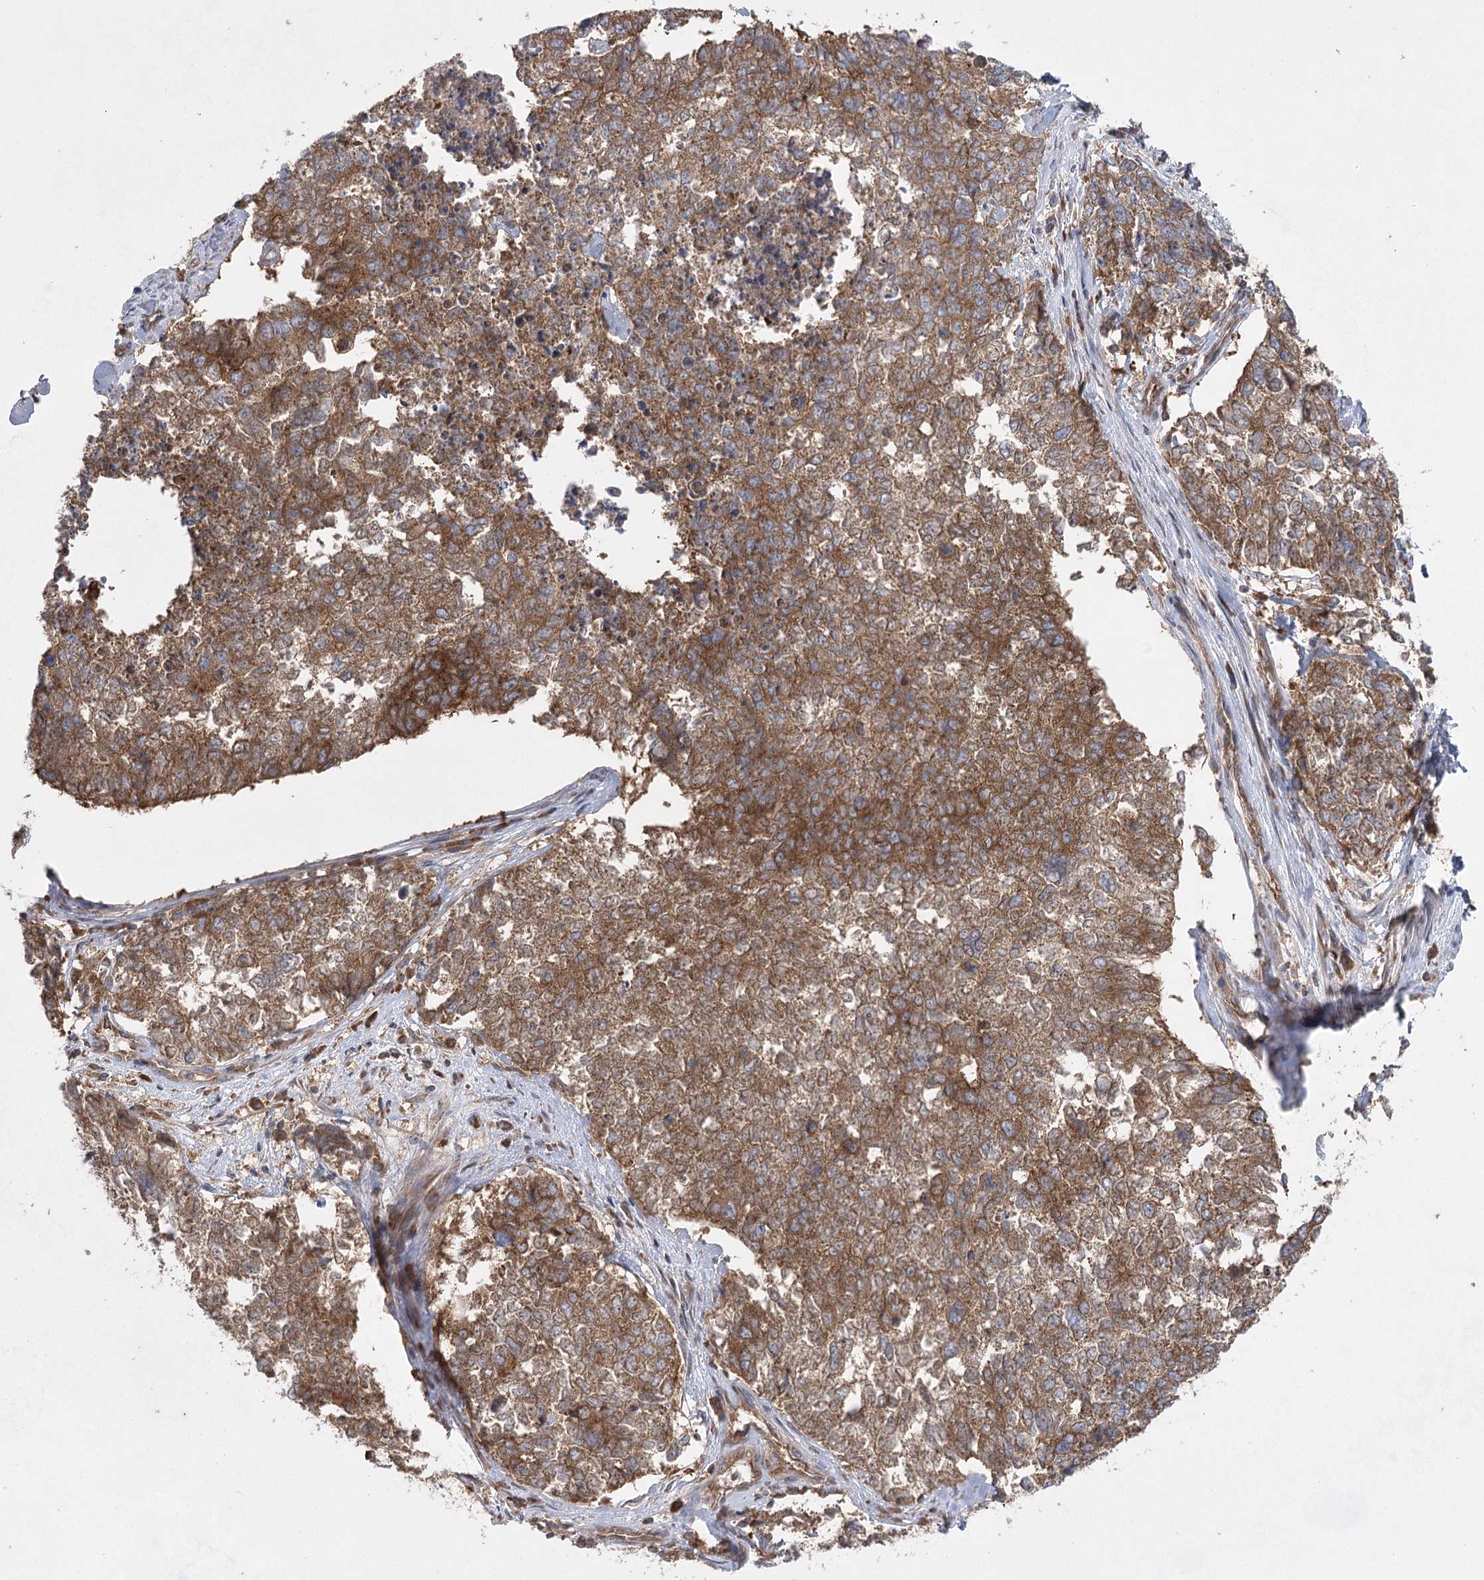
{"staining": {"intensity": "moderate", "quantity": ">75%", "location": "cytoplasmic/membranous"}, "tissue": "cervical cancer", "cell_type": "Tumor cells", "image_type": "cancer", "snomed": [{"axis": "morphology", "description": "Squamous cell carcinoma, NOS"}, {"axis": "topography", "description": "Cervix"}], "caption": "An IHC micrograph of tumor tissue is shown. Protein staining in brown highlights moderate cytoplasmic/membranous positivity in cervical squamous cell carcinoma within tumor cells.", "gene": "EIF3A", "patient": {"sex": "female", "age": 63}}